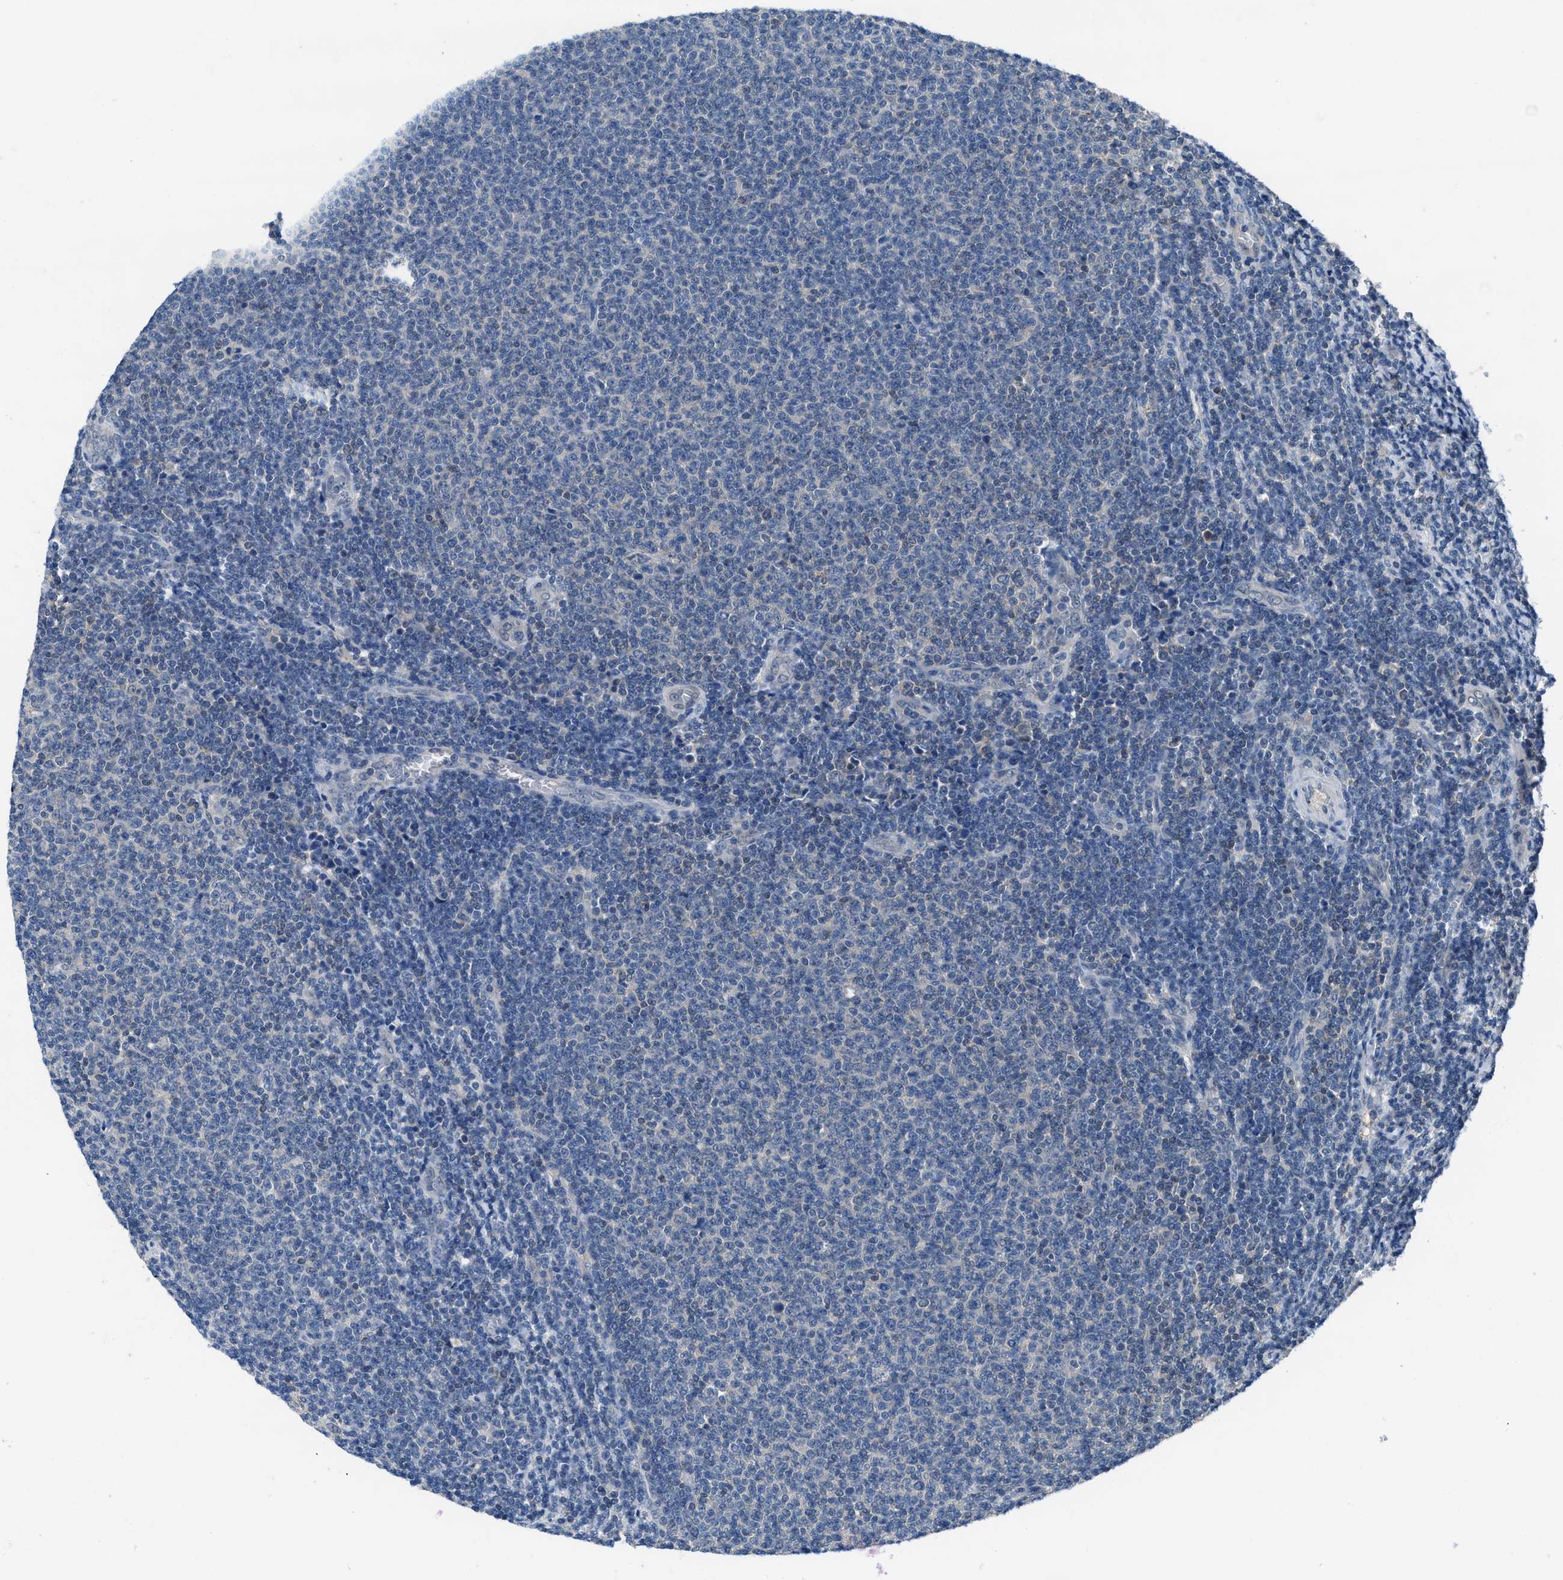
{"staining": {"intensity": "negative", "quantity": "none", "location": "none"}, "tissue": "lymphoma", "cell_type": "Tumor cells", "image_type": "cancer", "snomed": [{"axis": "morphology", "description": "Malignant lymphoma, non-Hodgkin's type, Low grade"}, {"axis": "topography", "description": "Lymph node"}], "caption": "Lymphoma stained for a protein using IHC shows no expression tumor cells.", "gene": "NUDT5", "patient": {"sex": "male", "age": 66}}